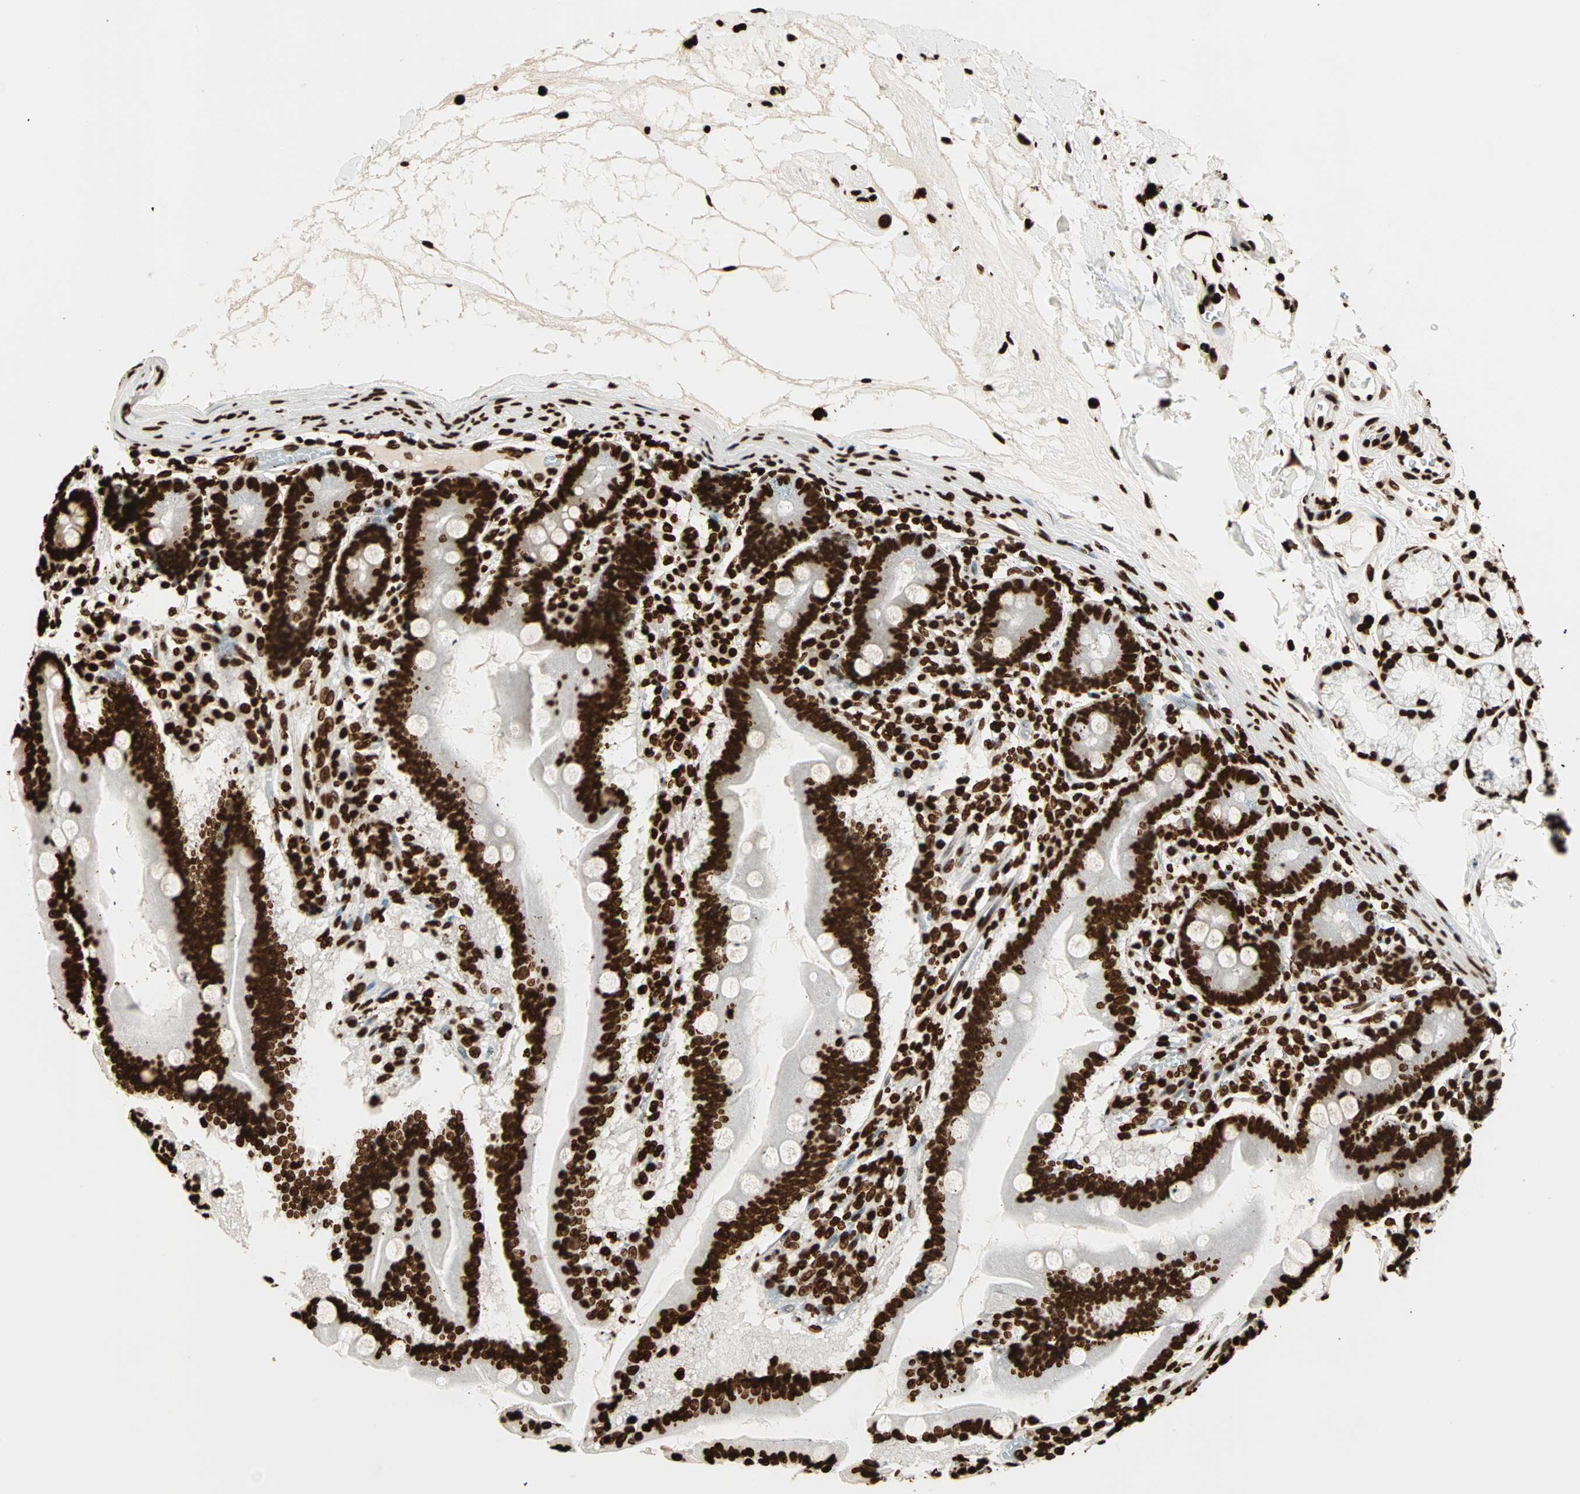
{"staining": {"intensity": "strong", "quantity": ">75%", "location": "nuclear"}, "tissue": "duodenum", "cell_type": "Glandular cells", "image_type": "normal", "snomed": [{"axis": "morphology", "description": "Normal tissue, NOS"}, {"axis": "topography", "description": "Duodenum"}], "caption": "Immunohistochemistry staining of benign duodenum, which reveals high levels of strong nuclear staining in about >75% of glandular cells indicating strong nuclear protein staining. The staining was performed using DAB (3,3'-diaminobenzidine) (brown) for protein detection and nuclei were counterstained in hematoxylin (blue).", "gene": "GLI2", "patient": {"sex": "female", "age": 64}}